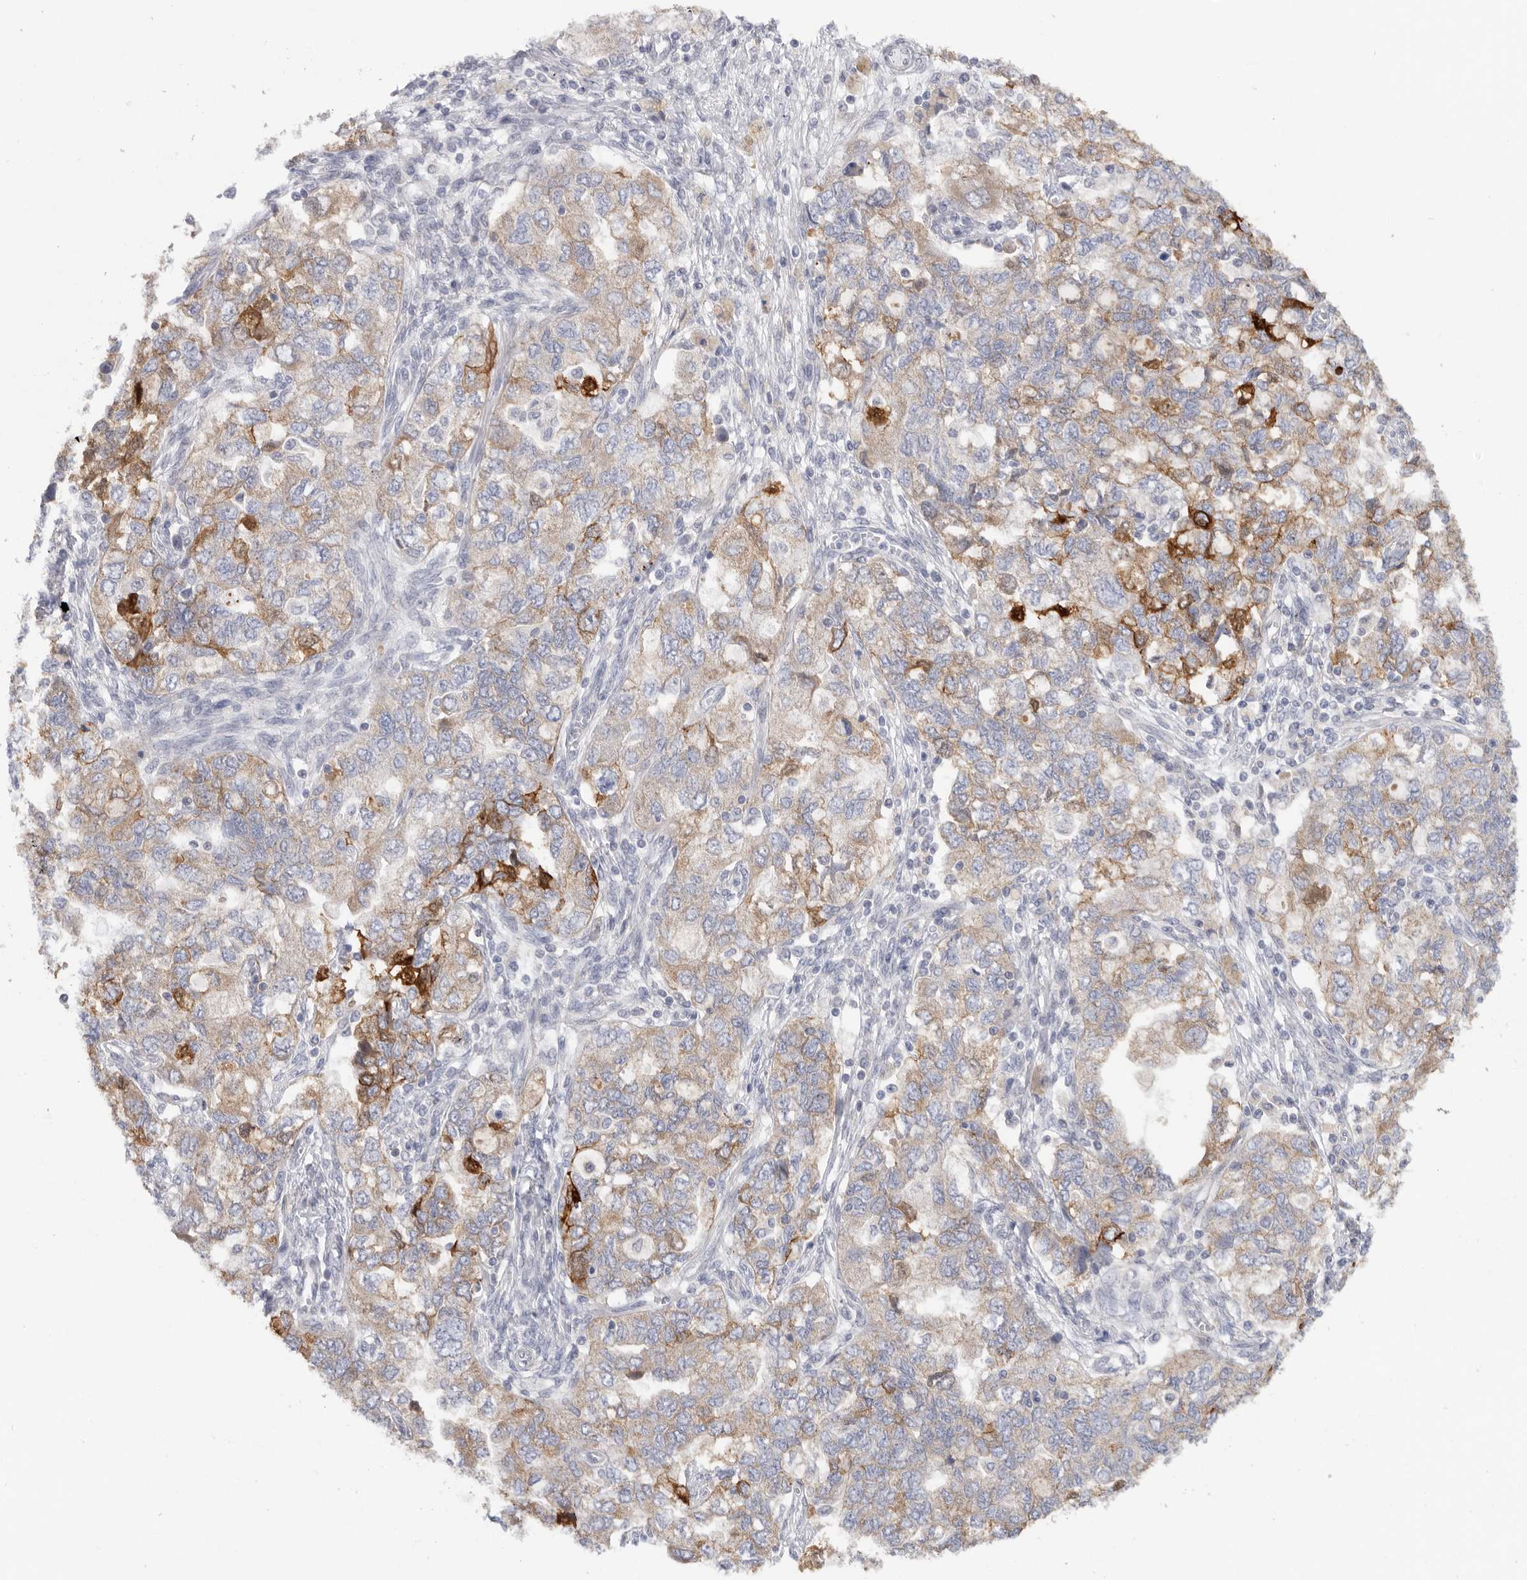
{"staining": {"intensity": "strong", "quantity": "<25%", "location": "cytoplasmic/membranous"}, "tissue": "ovarian cancer", "cell_type": "Tumor cells", "image_type": "cancer", "snomed": [{"axis": "morphology", "description": "Carcinoma, NOS"}, {"axis": "morphology", "description": "Cystadenocarcinoma, serous, NOS"}, {"axis": "topography", "description": "Ovary"}], "caption": "Immunohistochemical staining of serous cystadenocarcinoma (ovarian) reveals medium levels of strong cytoplasmic/membranous protein expression in about <25% of tumor cells.", "gene": "MTFR1L", "patient": {"sex": "female", "age": 69}}